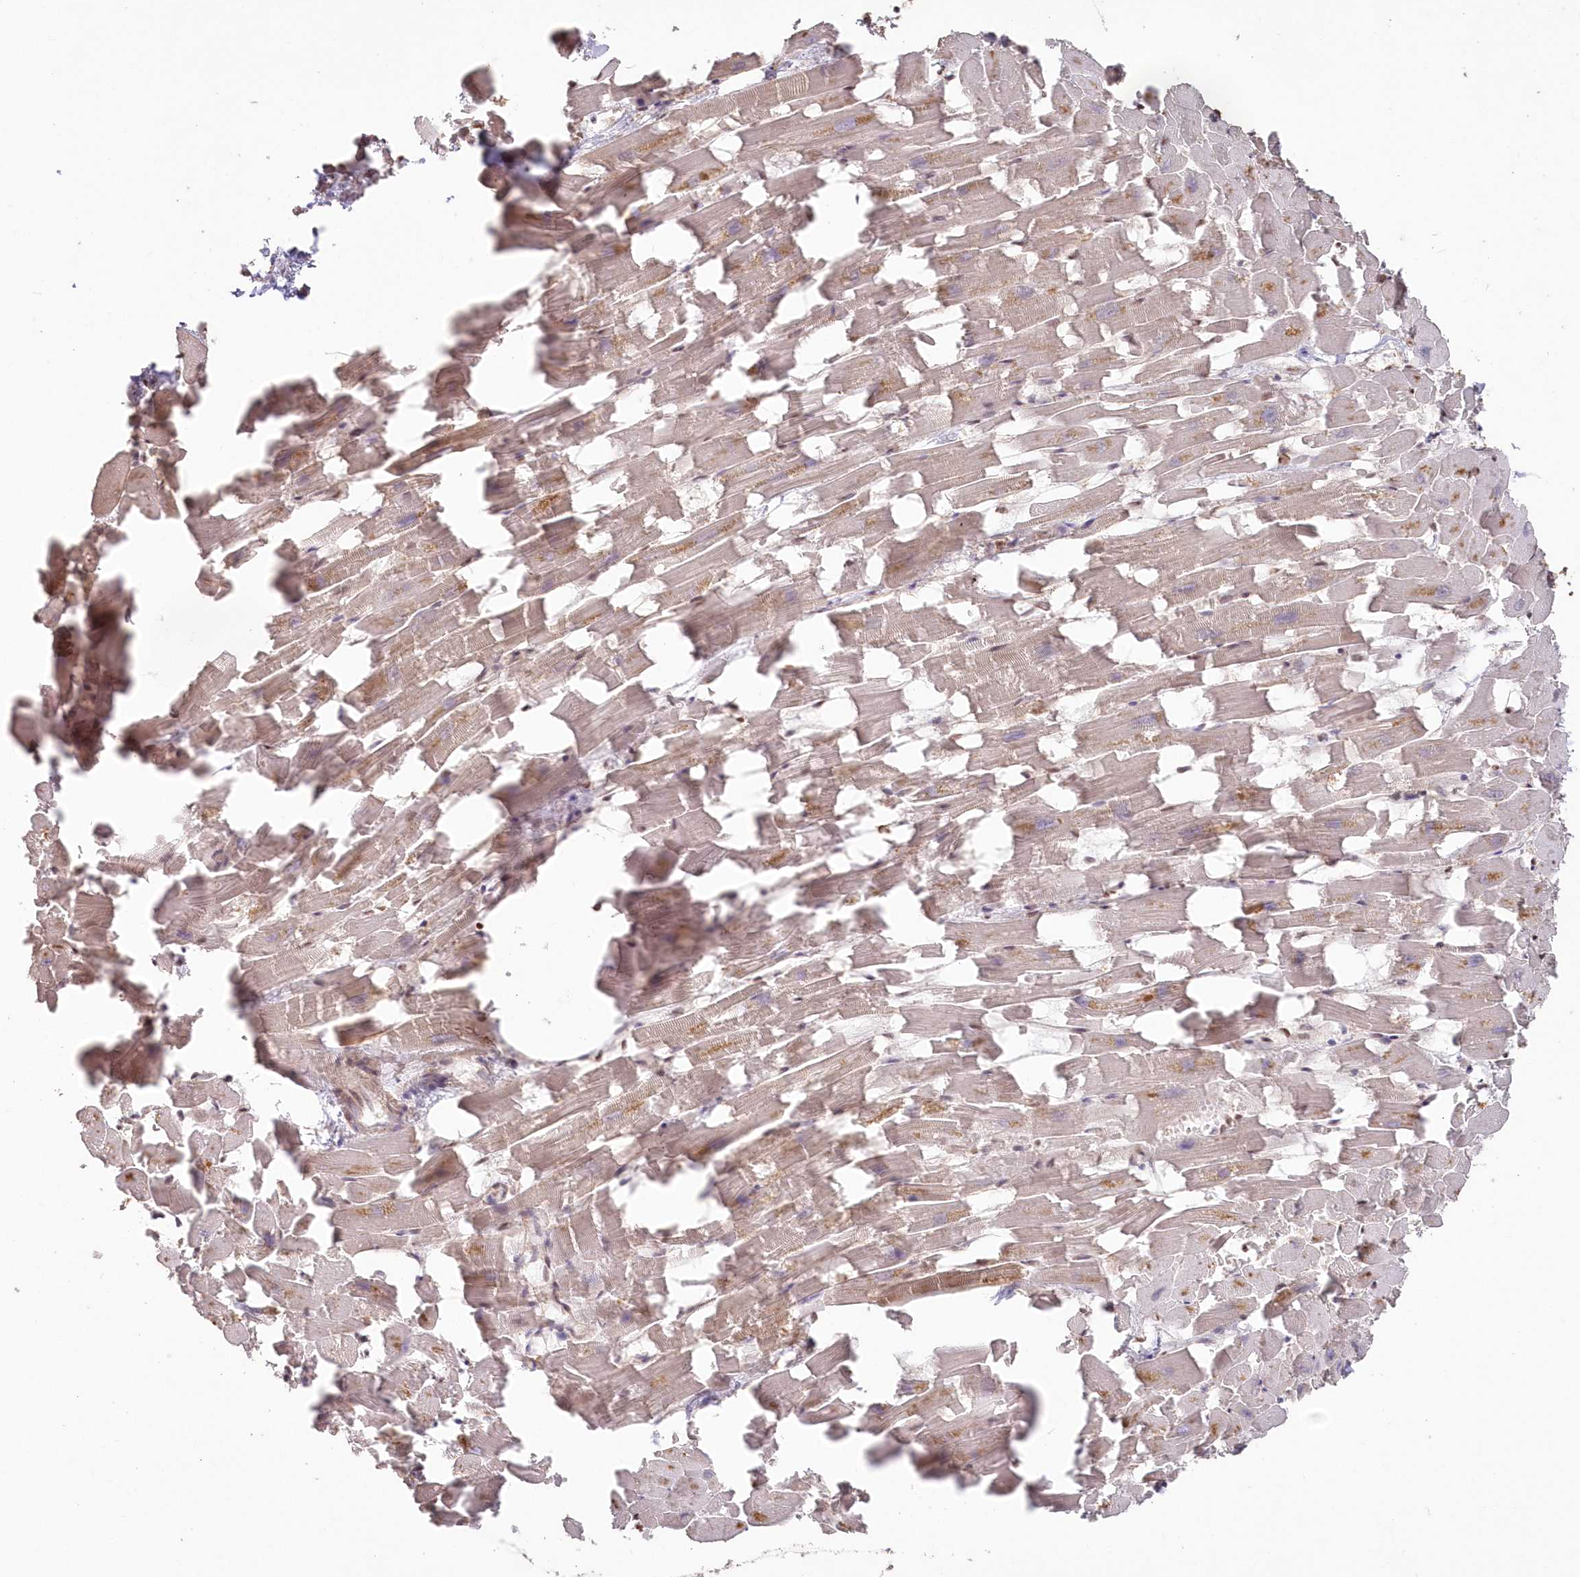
{"staining": {"intensity": "weak", "quantity": ">75%", "location": "cytoplasmic/membranous"}, "tissue": "heart muscle", "cell_type": "Cardiomyocytes", "image_type": "normal", "snomed": [{"axis": "morphology", "description": "Normal tissue, NOS"}, {"axis": "topography", "description": "Heart"}], "caption": "IHC image of benign heart muscle: heart muscle stained using IHC reveals low levels of weak protein expression localized specifically in the cytoplasmic/membranous of cardiomyocytes, appearing as a cytoplasmic/membranous brown color.", "gene": "PDS5A", "patient": {"sex": "female", "age": 64}}